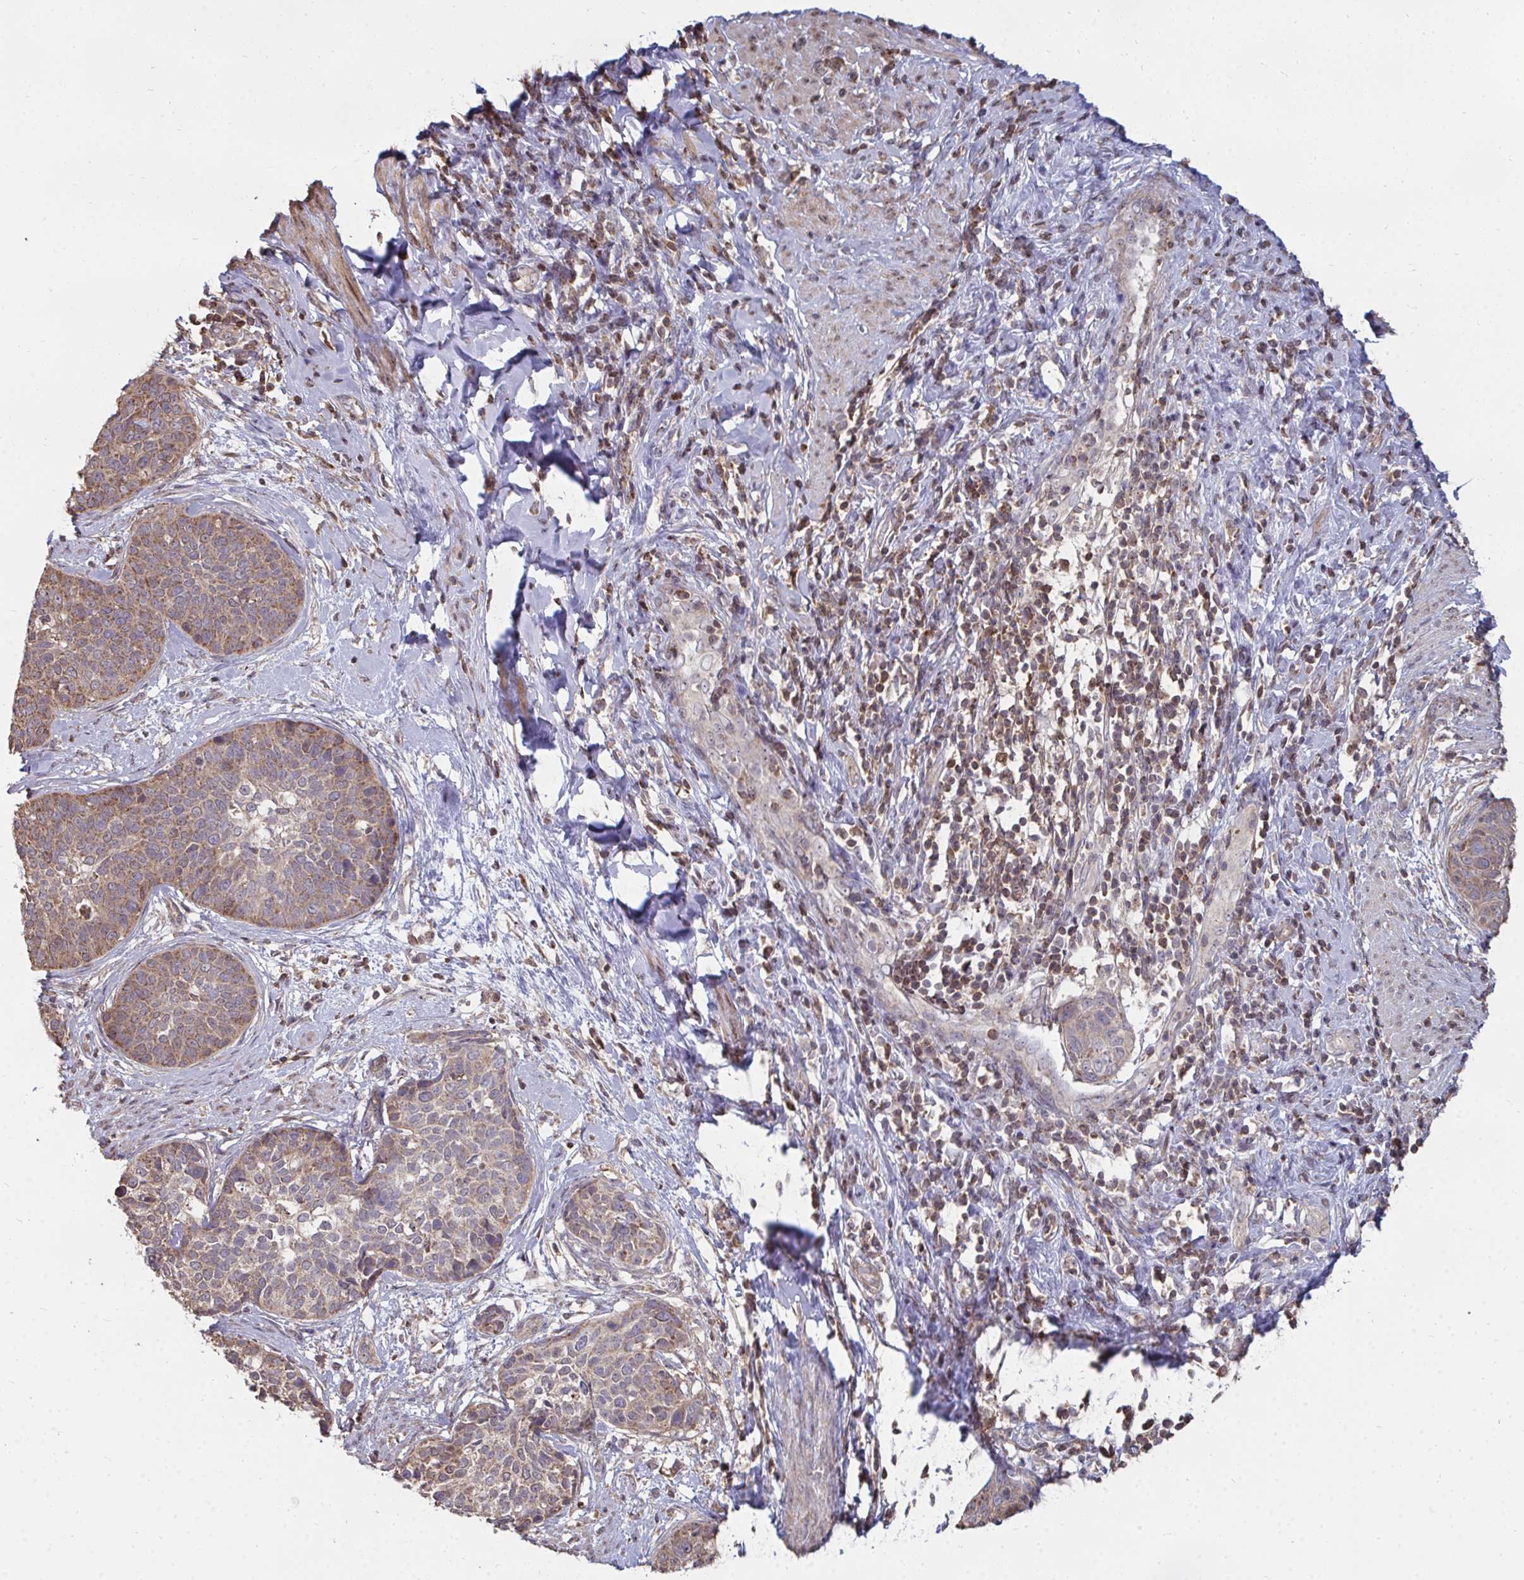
{"staining": {"intensity": "weak", "quantity": ">75%", "location": "cytoplasmic/membranous"}, "tissue": "cervical cancer", "cell_type": "Tumor cells", "image_type": "cancer", "snomed": [{"axis": "morphology", "description": "Squamous cell carcinoma, NOS"}, {"axis": "topography", "description": "Cervix"}], "caption": "Squamous cell carcinoma (cervical) tissue displays weak cytoplasmic/membranous positivity in about >75% of tumor cells", "gene": "DNAJA2", "patient": {"sex": "female", "age": 69}}